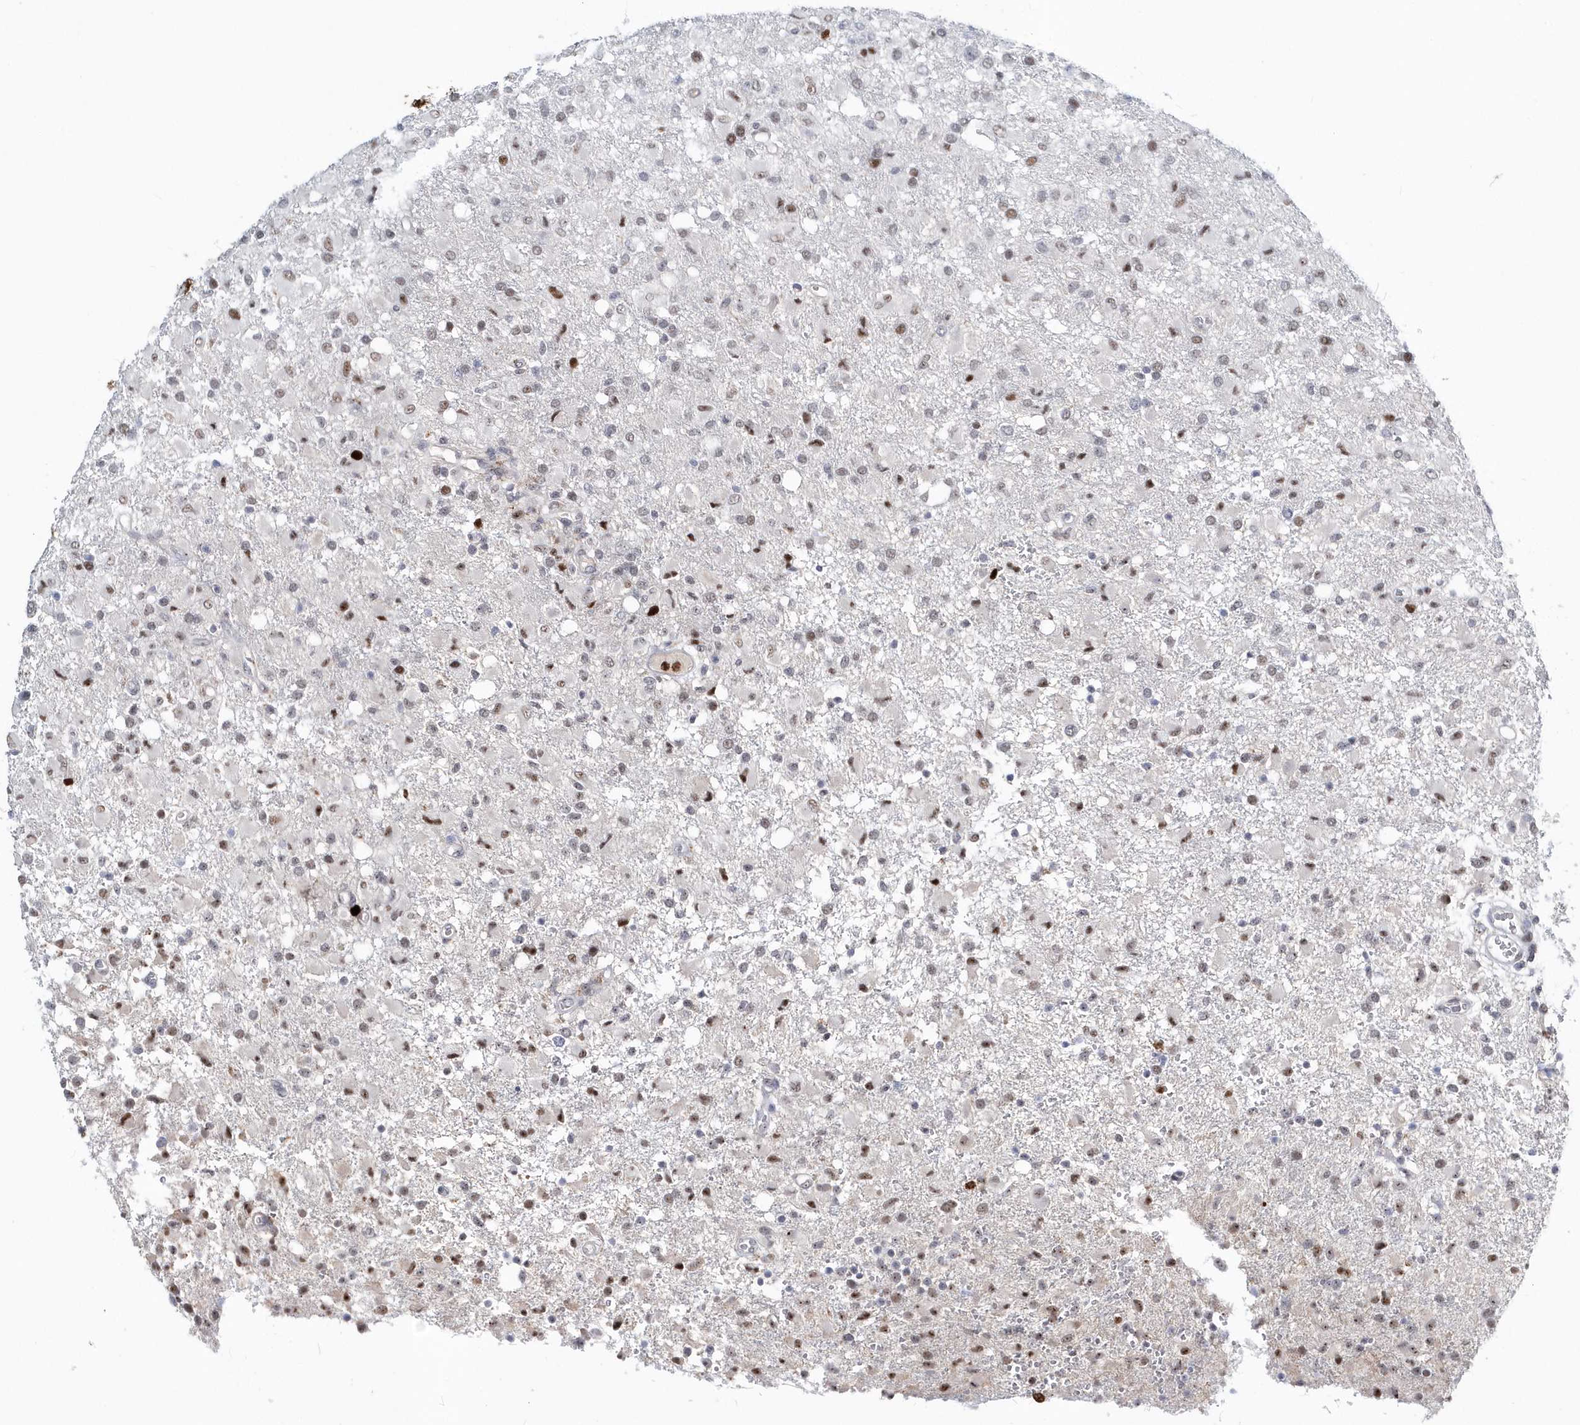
{"staining": {"intensity": "weak", "quantity": "25%-75%", "location": "nuclear"}, "tissue": "glioma", "cell_type": "Tumor cells", "image_type": "cancer", "snomed": [{"axis": "morphology", "description": "Glioma, malignant, High grade"}, {"axis": "topography", "description": "Brain"}], "caption": "Glioma stained with a brown dye shows weak nuclear positive expression in about 25%-75% of tumor cells.", "gene": "ASCL4", "patient": {"sex": "female", "age": 57}}